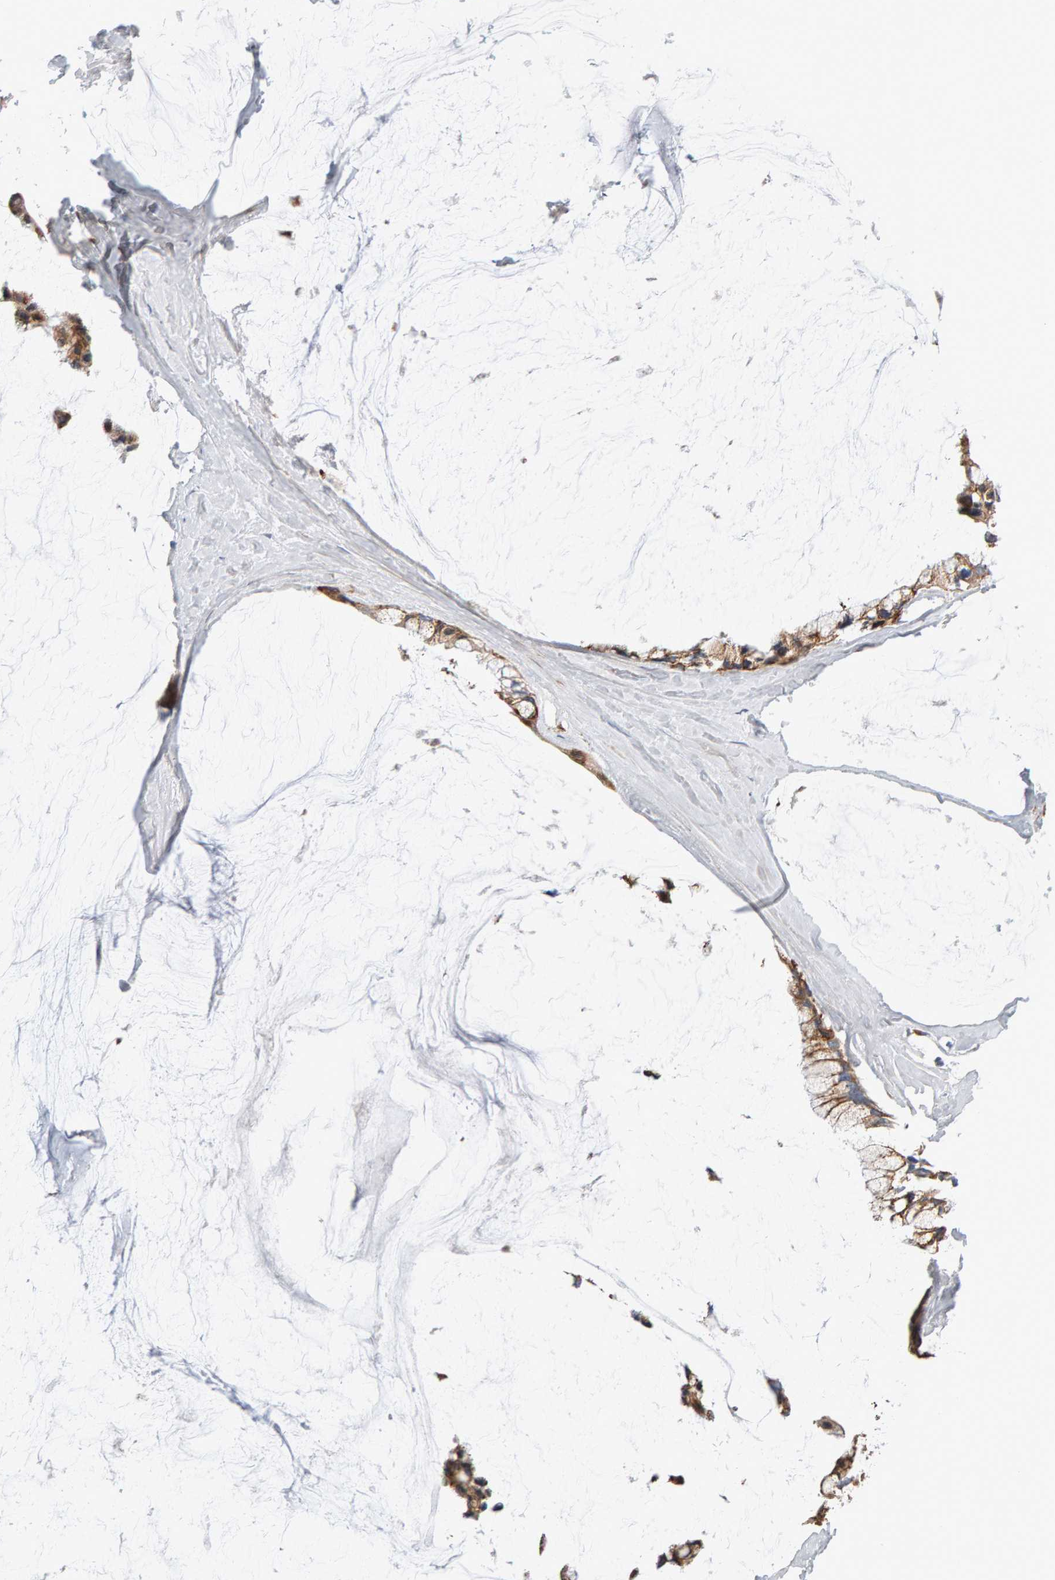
{"staining": {"intensity": "moderate", "quantity": ">75%", "location": "cytoplasmic/membranous"}, "tissue": "ovarian cancer", "cell_type": "Tumor cells", "image_type": "cancer", "snomed": [{"axis": "morphology", "description": "Cystadenocarcinoma, mucinous, NOS"}, {"axis": "topography", "description": "Ovary"}], "caption": "High-magnification brightfield microscopy of ovarian cancer stained with DAB (brown) and counterstained with hematoxylin (blue). tumor cells exhibit moderate cytoplasmic/membranous positivity is identified in approximately>75% of cells.", "gene": "ENGASE", "patient": {"sex": "female", "age": 39}}